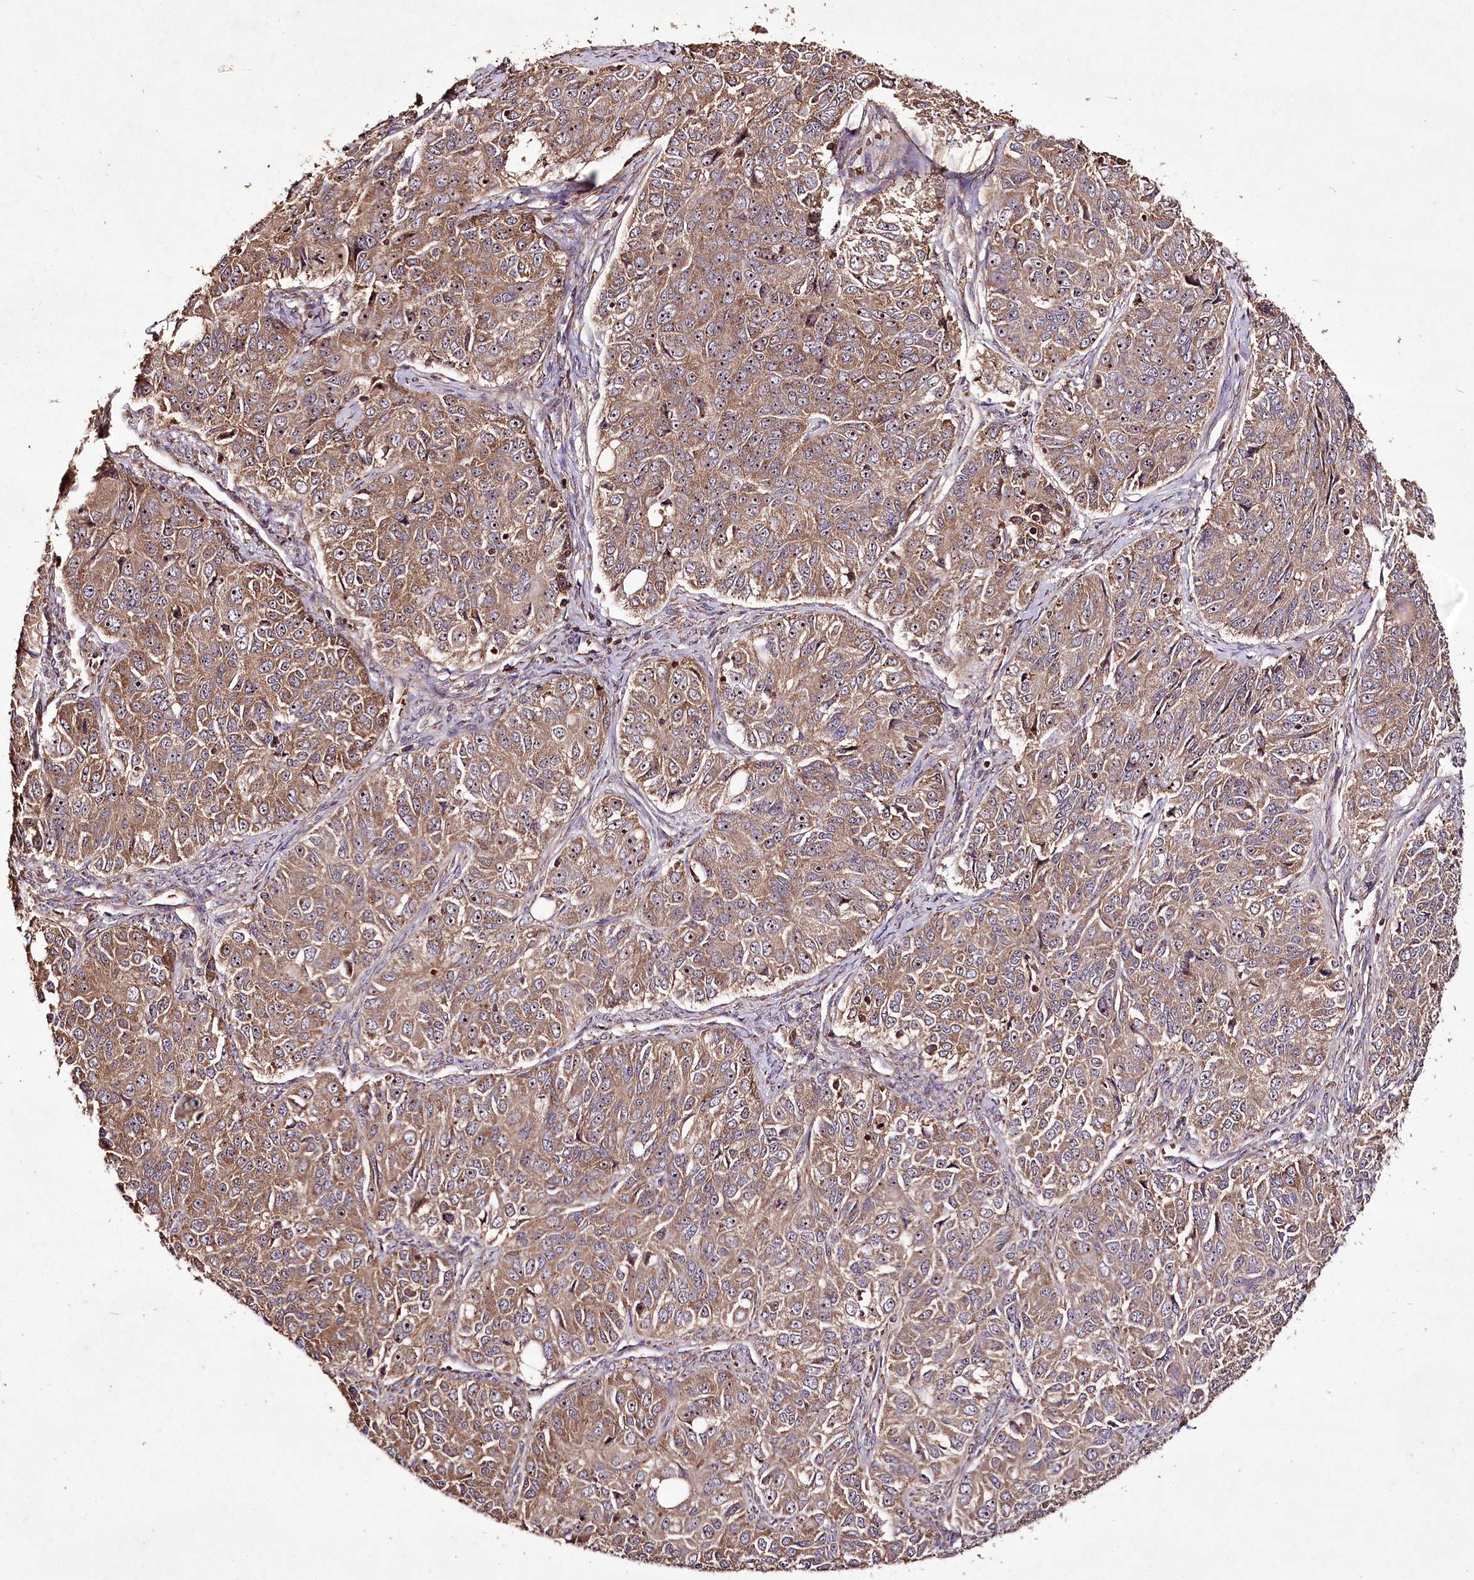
{"staining": {"intensity": "moderate", "quantity": ">75%", "location": "cytoplasmic/membranous,nuclear"}, "tissue": "ovarian cancer", "cell_type": "Tumor cells", "image_type": "cancer", "snomed": [{"axis": "morphology", "description": "Carcinoma, endometroid"}, {"axis": "topography", "description": "Ovary"}], "caption": "IHC micrograph of ovarian cancer stained for a protein (brown), which reveals medium levels of moderate cytoplasmic/membranous and nuclear expression in approximately >75% of tumor cells.", "gene": "FAM53B", "patient": {"sex": "female", "age": 51}}